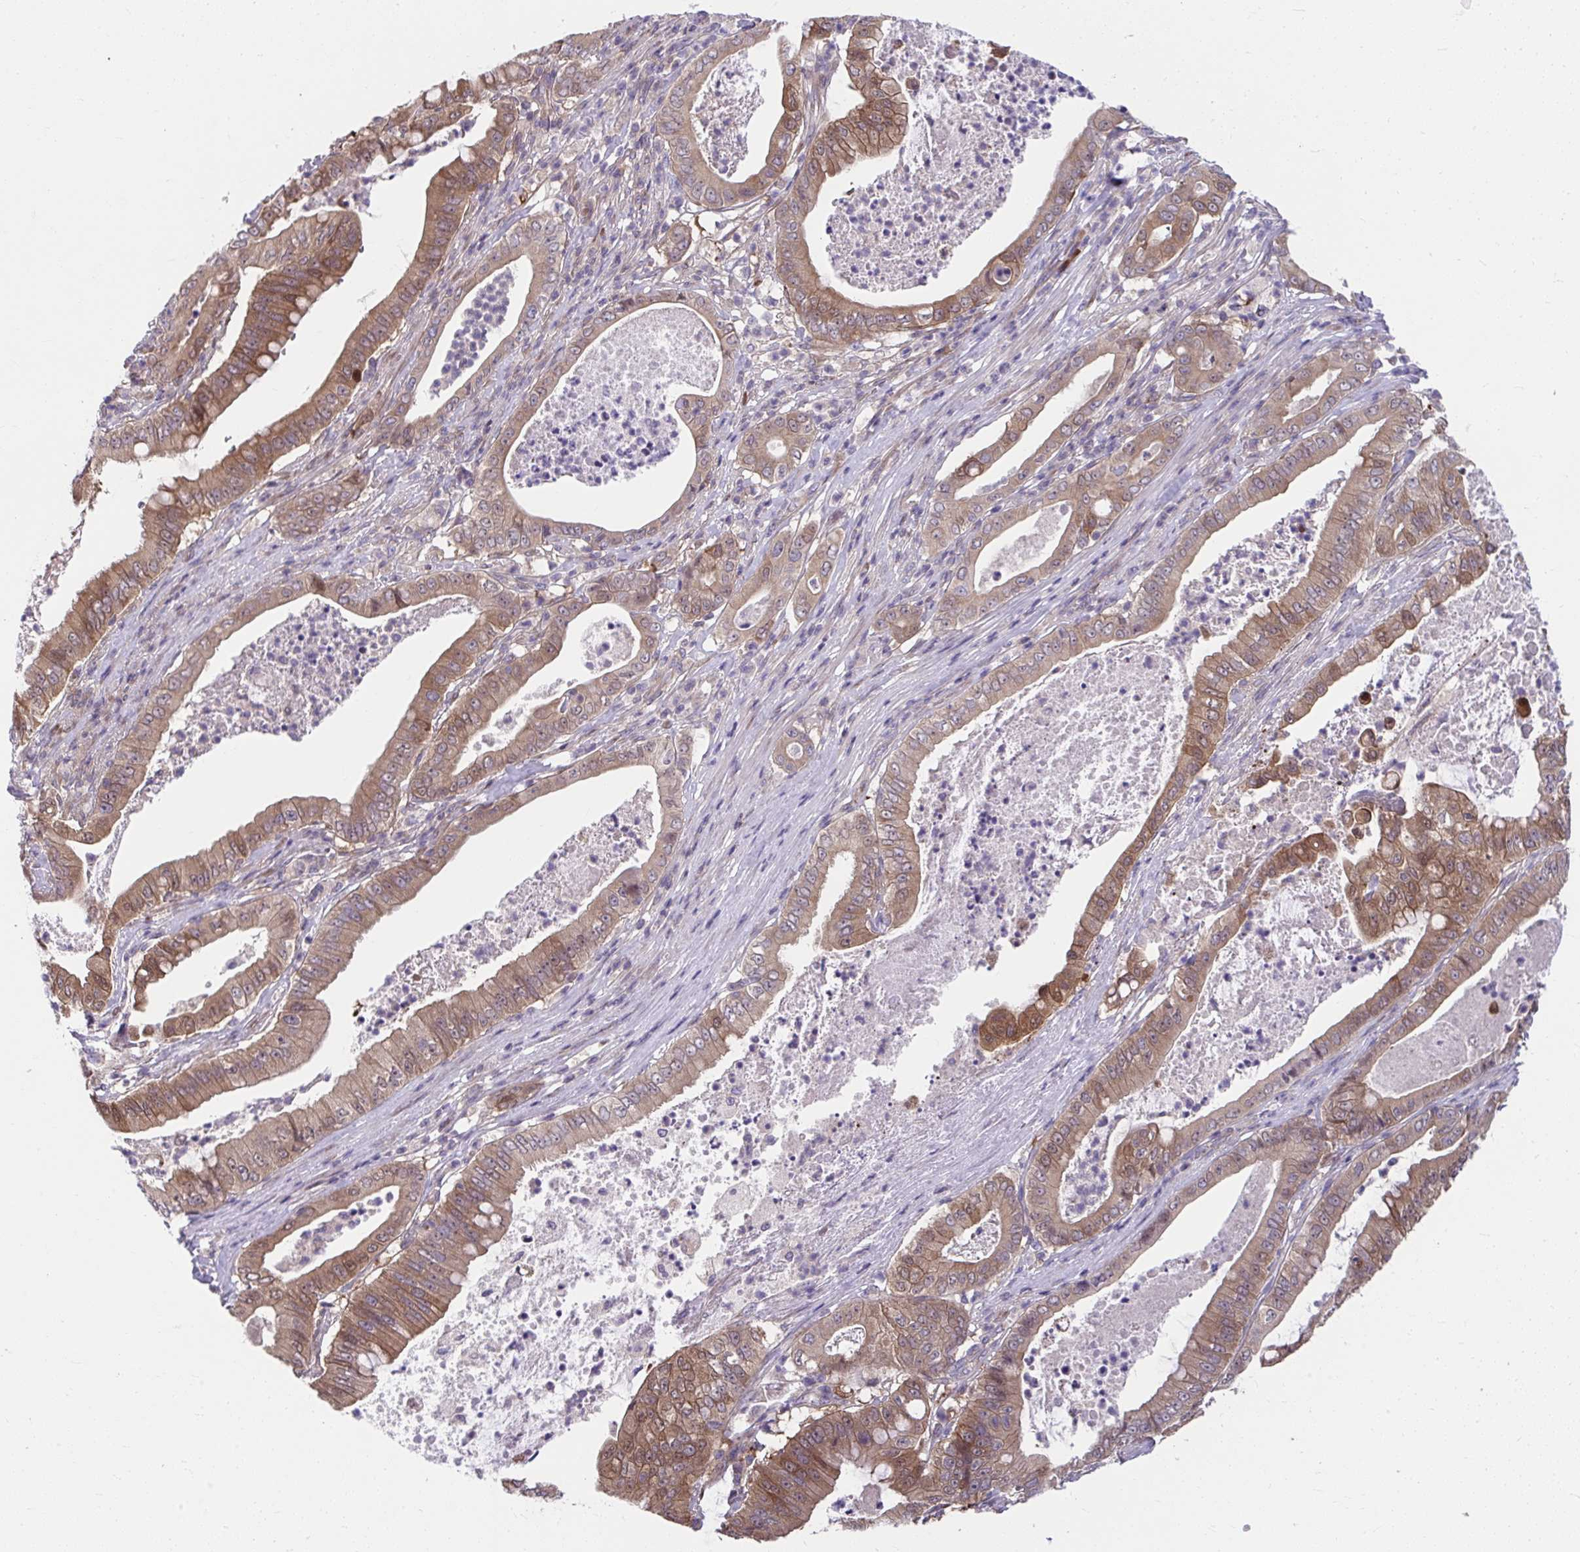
{"staining": {"intensity": "moderate", "quantity": ">75%", "location": "cytoplasmic/membranous"}, "tissue": "pancreatic cancer", "cell_type": "Tumor cells", "image_type": "cancer", "snomed": [{"axis": "morphology", "description": "Adenocarcinoma, NOS"}, {"axis": "topography", "description": "Pancreas"}], "caption": "Immunohistochemical staining of pancreatic cancer (adenocarcinoma) shows medium levels of moderate cytoplasmic/membranous protein staining in about >75% of tumor cells.", "gene": "PCDHB7", "patient": {"sex": "male", "age": 71}}